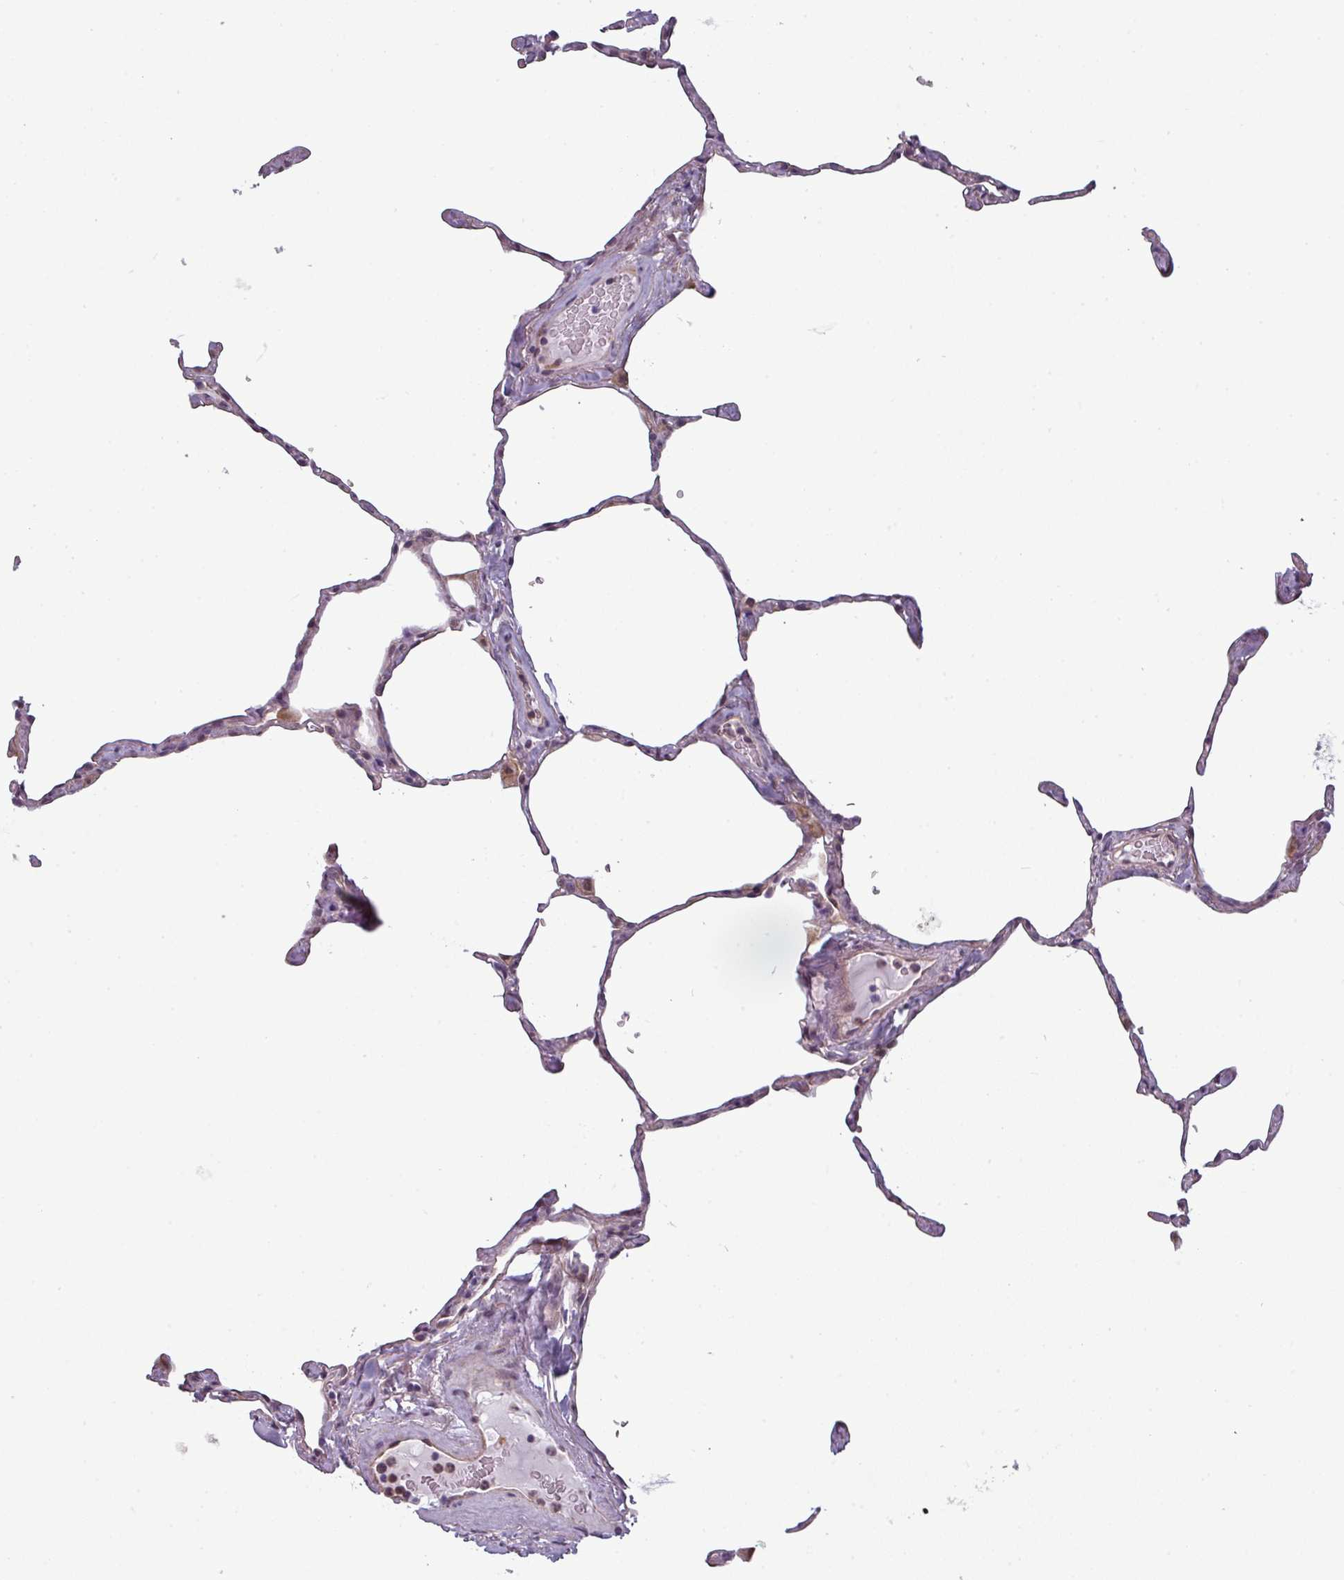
{"staining": {"intensity": "weak", "quantity": "<25%", "location": "cytoplasmic/membranous"}, "tissue": "lung", "cell_type": "Alveolar cells", "image_type": "normal", "snomed": [{"axis": "morphology", "description": "Normal tissue, NOS"}, {"axis": "topography", "description": "Lung"}], "caption": "The image displays no staining of alveolar cells in normal lung.", "gene": "PRAMEF12", "patient": {"sex": "male", "age": 65}}